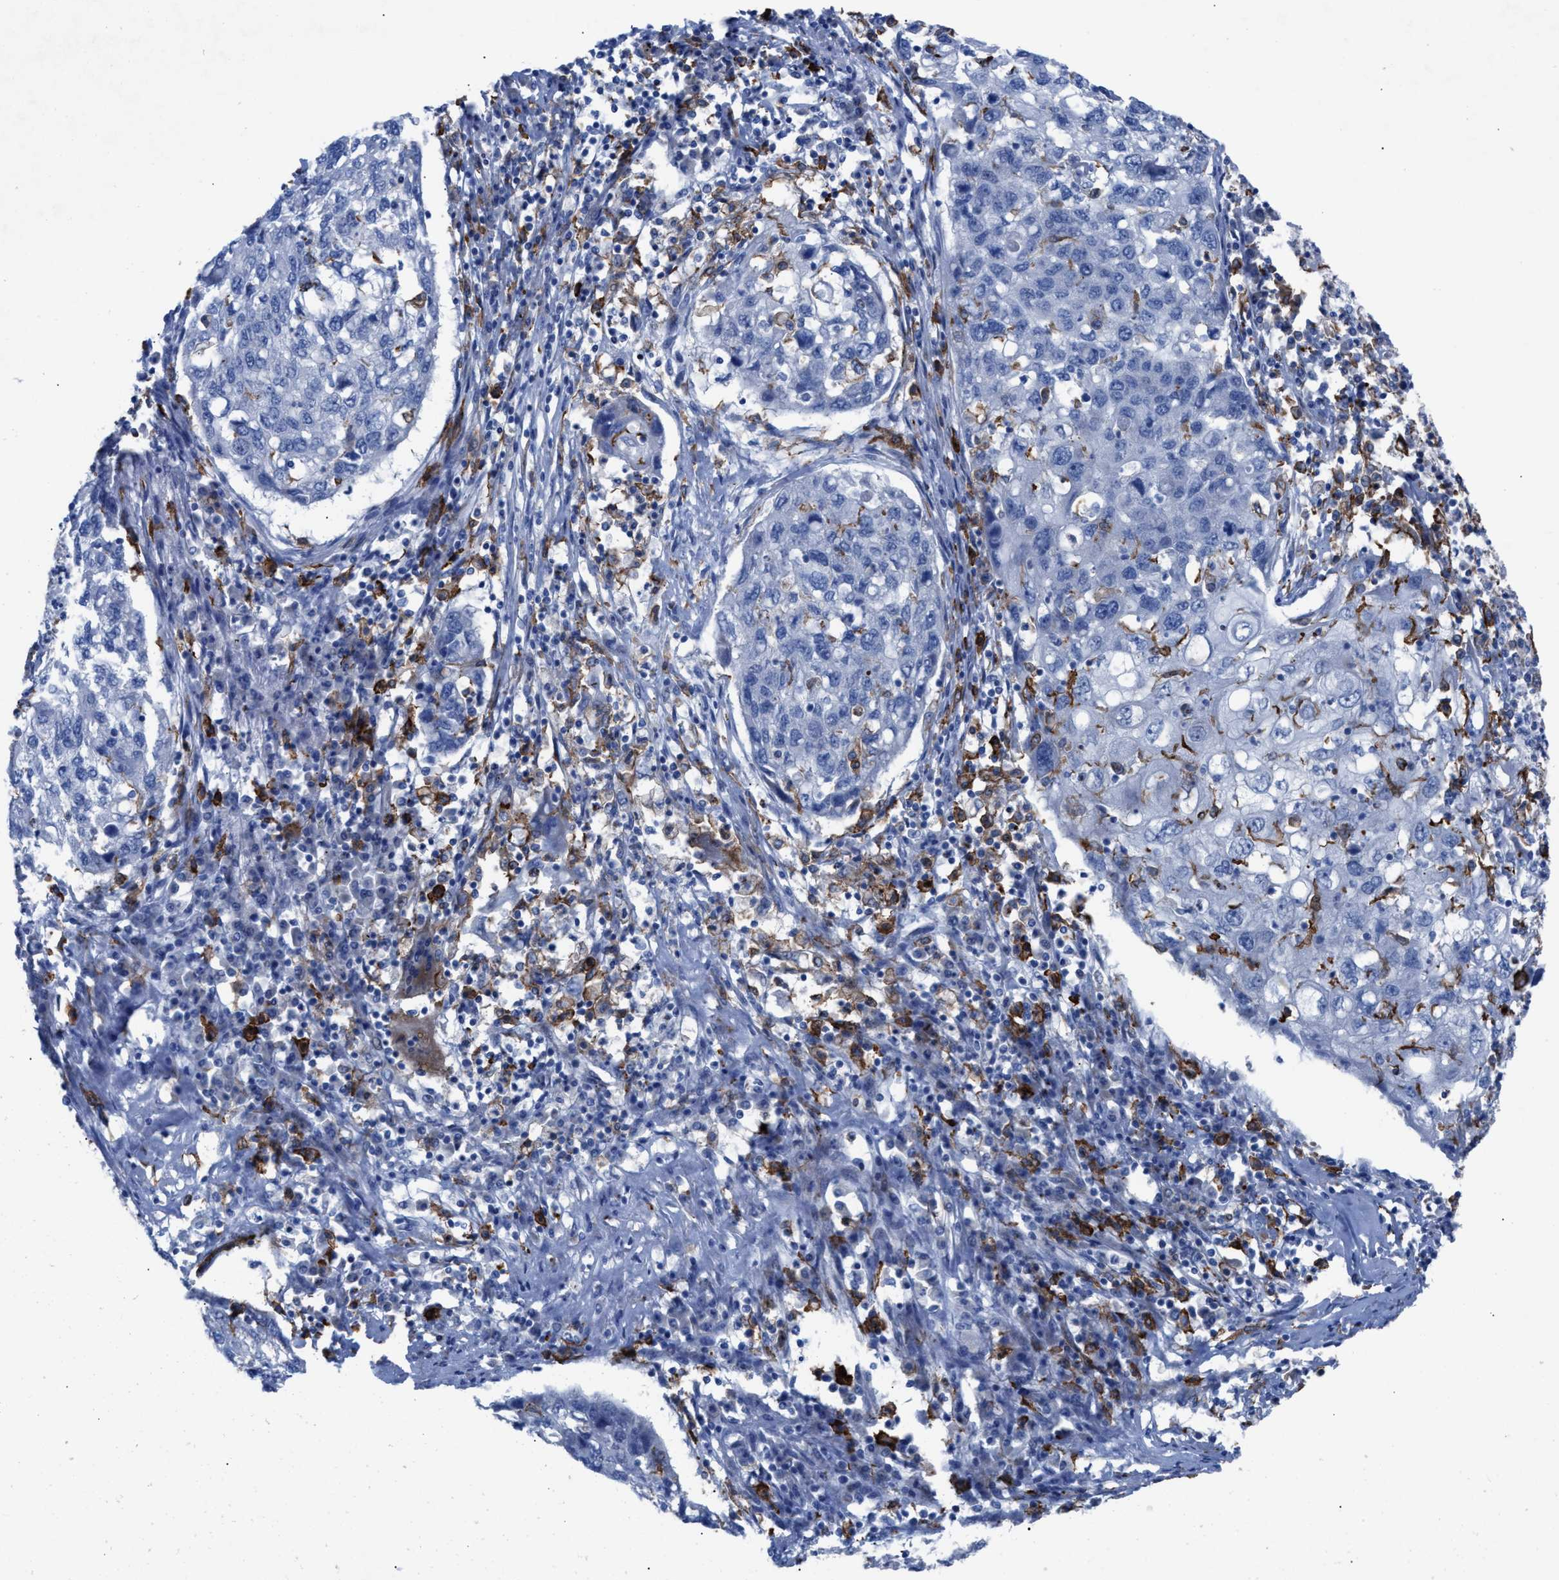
{"staining": {"intensity": "negative", "quantity": "none", "location": "none"}, "tissue": "lung cancer", "cell_type": "Tumor cells", "image_type": "cancer", "snomed": [{"axis": "morphology", "description": "Squamous cell carcinoma, NOS"}, {"axis": "topography", "description": "Lung"}], "caption": "Lung squamous cell carcinoma stained for a protein using IHC displays no positivity tumor cells.", "gene": "SLC47A1", "patient": {"sex": "female", "age": 63}}